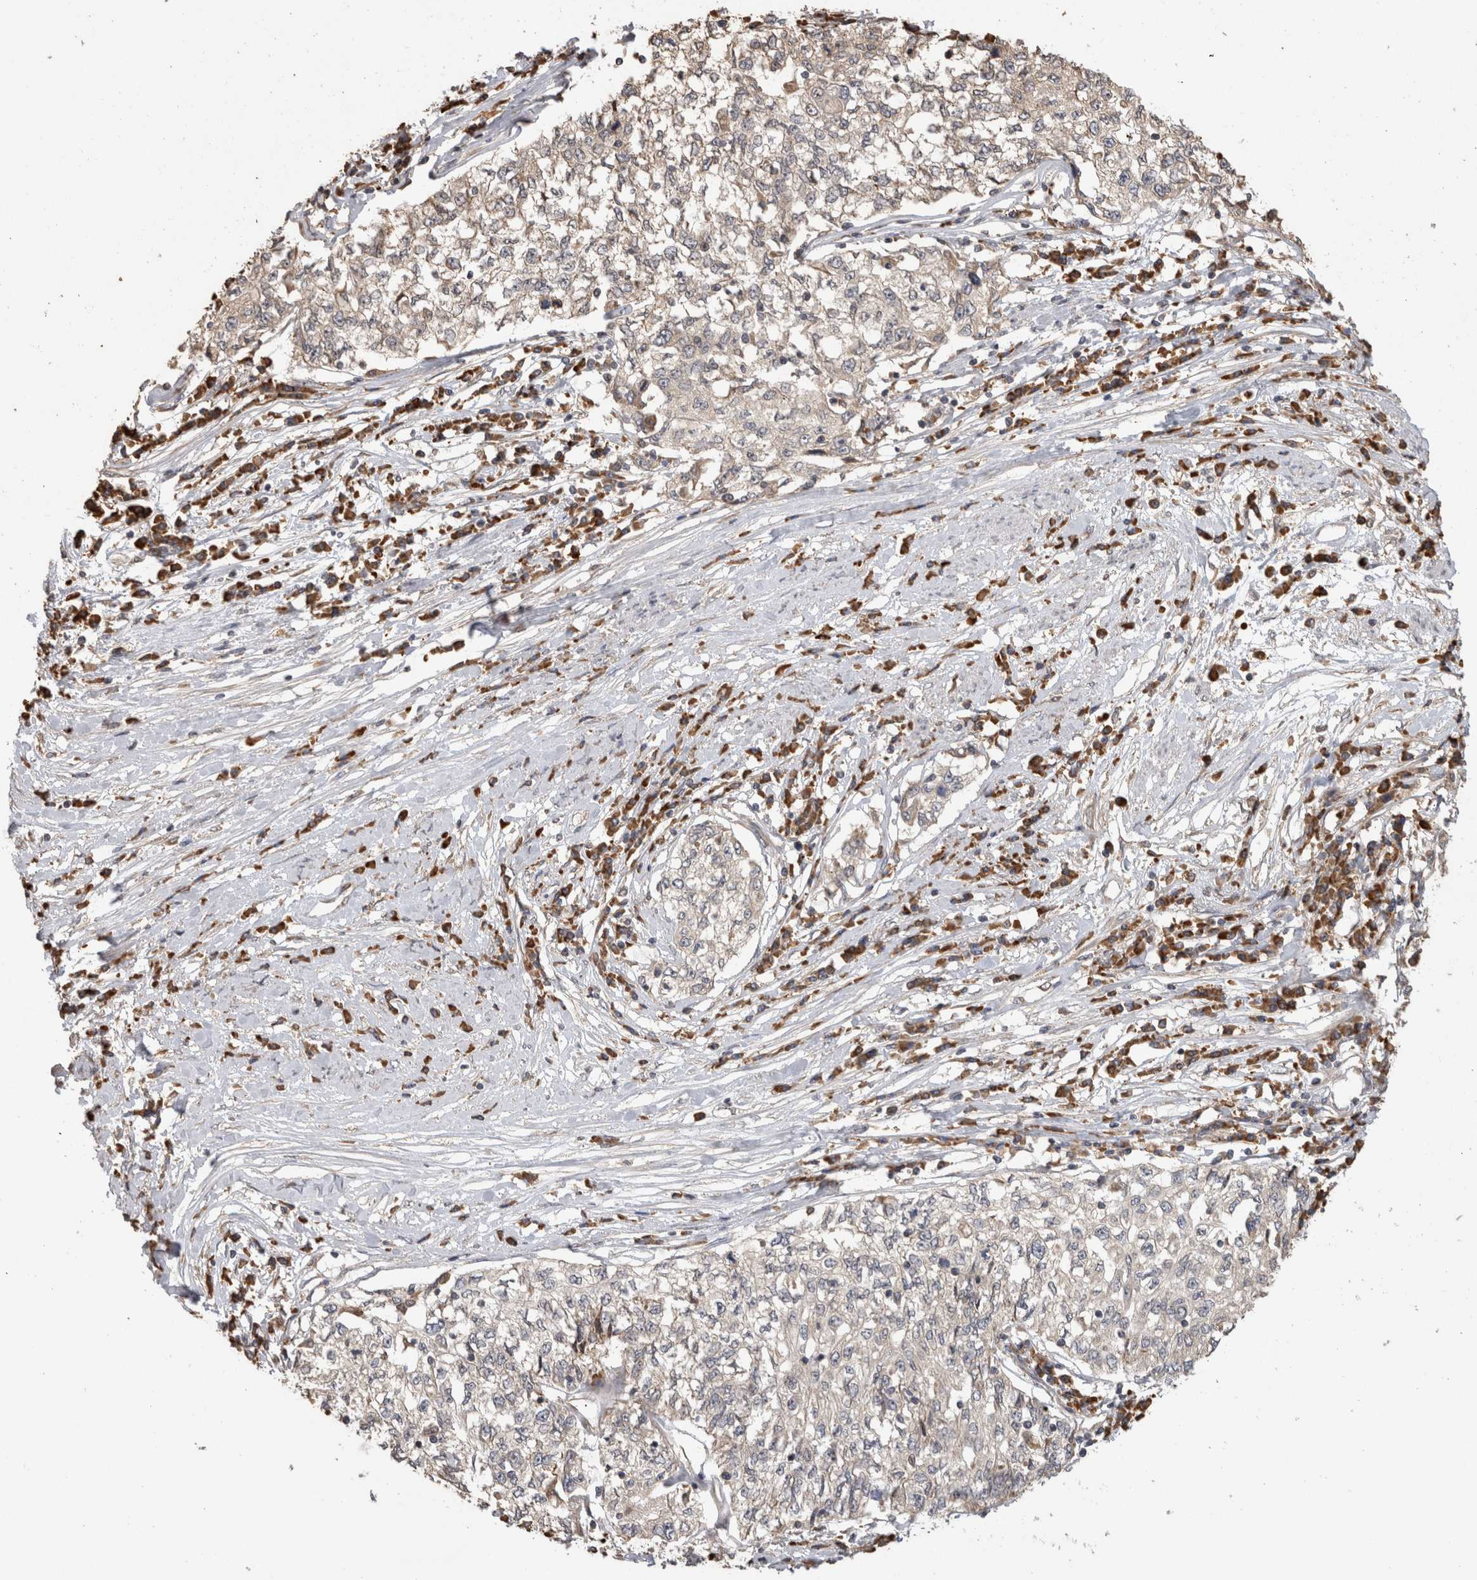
{"staining": {"intensity": "weak", "quantity": "<25%", "location": "cytoplasmic/membranous"}, "tissue": "cervical cancer", "cell_type": "Tumor cells", "image_type": "cancer", "snomed": [{"axis": "morphology", "description": "Squamous cell carcinoma, NOS"}, {"axis": "topography", "description": "Cervix"}], "caption": "Micrograph shows no protein expression in tumor cells of squamous cell carcinoma (cervical) tissue.", "gene": "TBCE", "patient": {"sex": "female", "age": 57}}